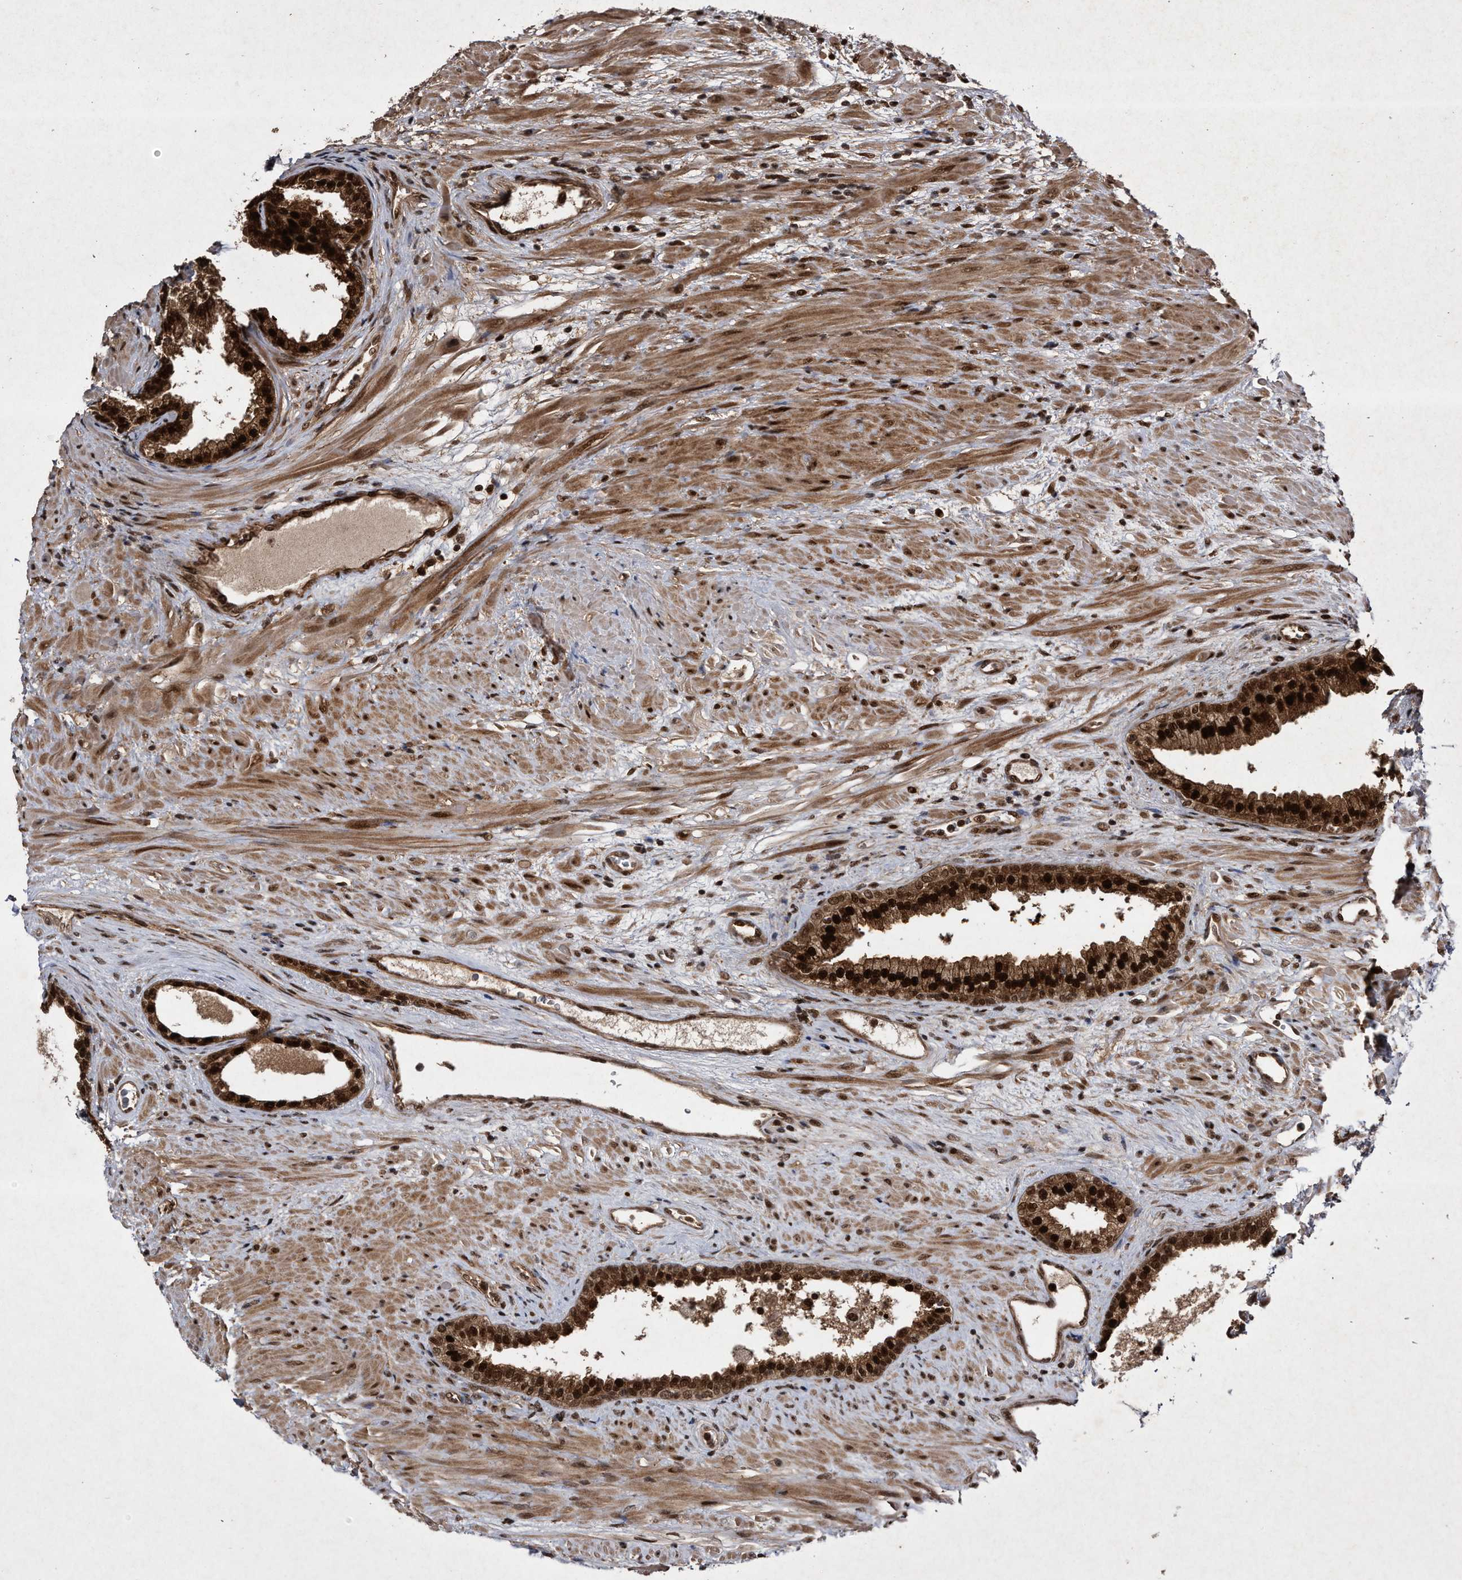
{"staining": {"intensity": "strong", "quantity": ">75%", "location": "cytoplasmic/membranous,nuclear"}, "tissue": "prostate", "cell_type": "Glandular cells", "image_type": "normal", "snomed": [{"axis": "morphology", "description": "Normal tissue, NOS"}, {"axis": "topography", "description": "Prostate"}], "caption": "The micrograph exhibits immunohistochemical staining of normal prostate. There is strong cytoplasmic/membranous,nuclear staining is present in about >75% of glandular cells.", "gene": "RAD23B", "patient": {"sex": "male", "age": 76}}